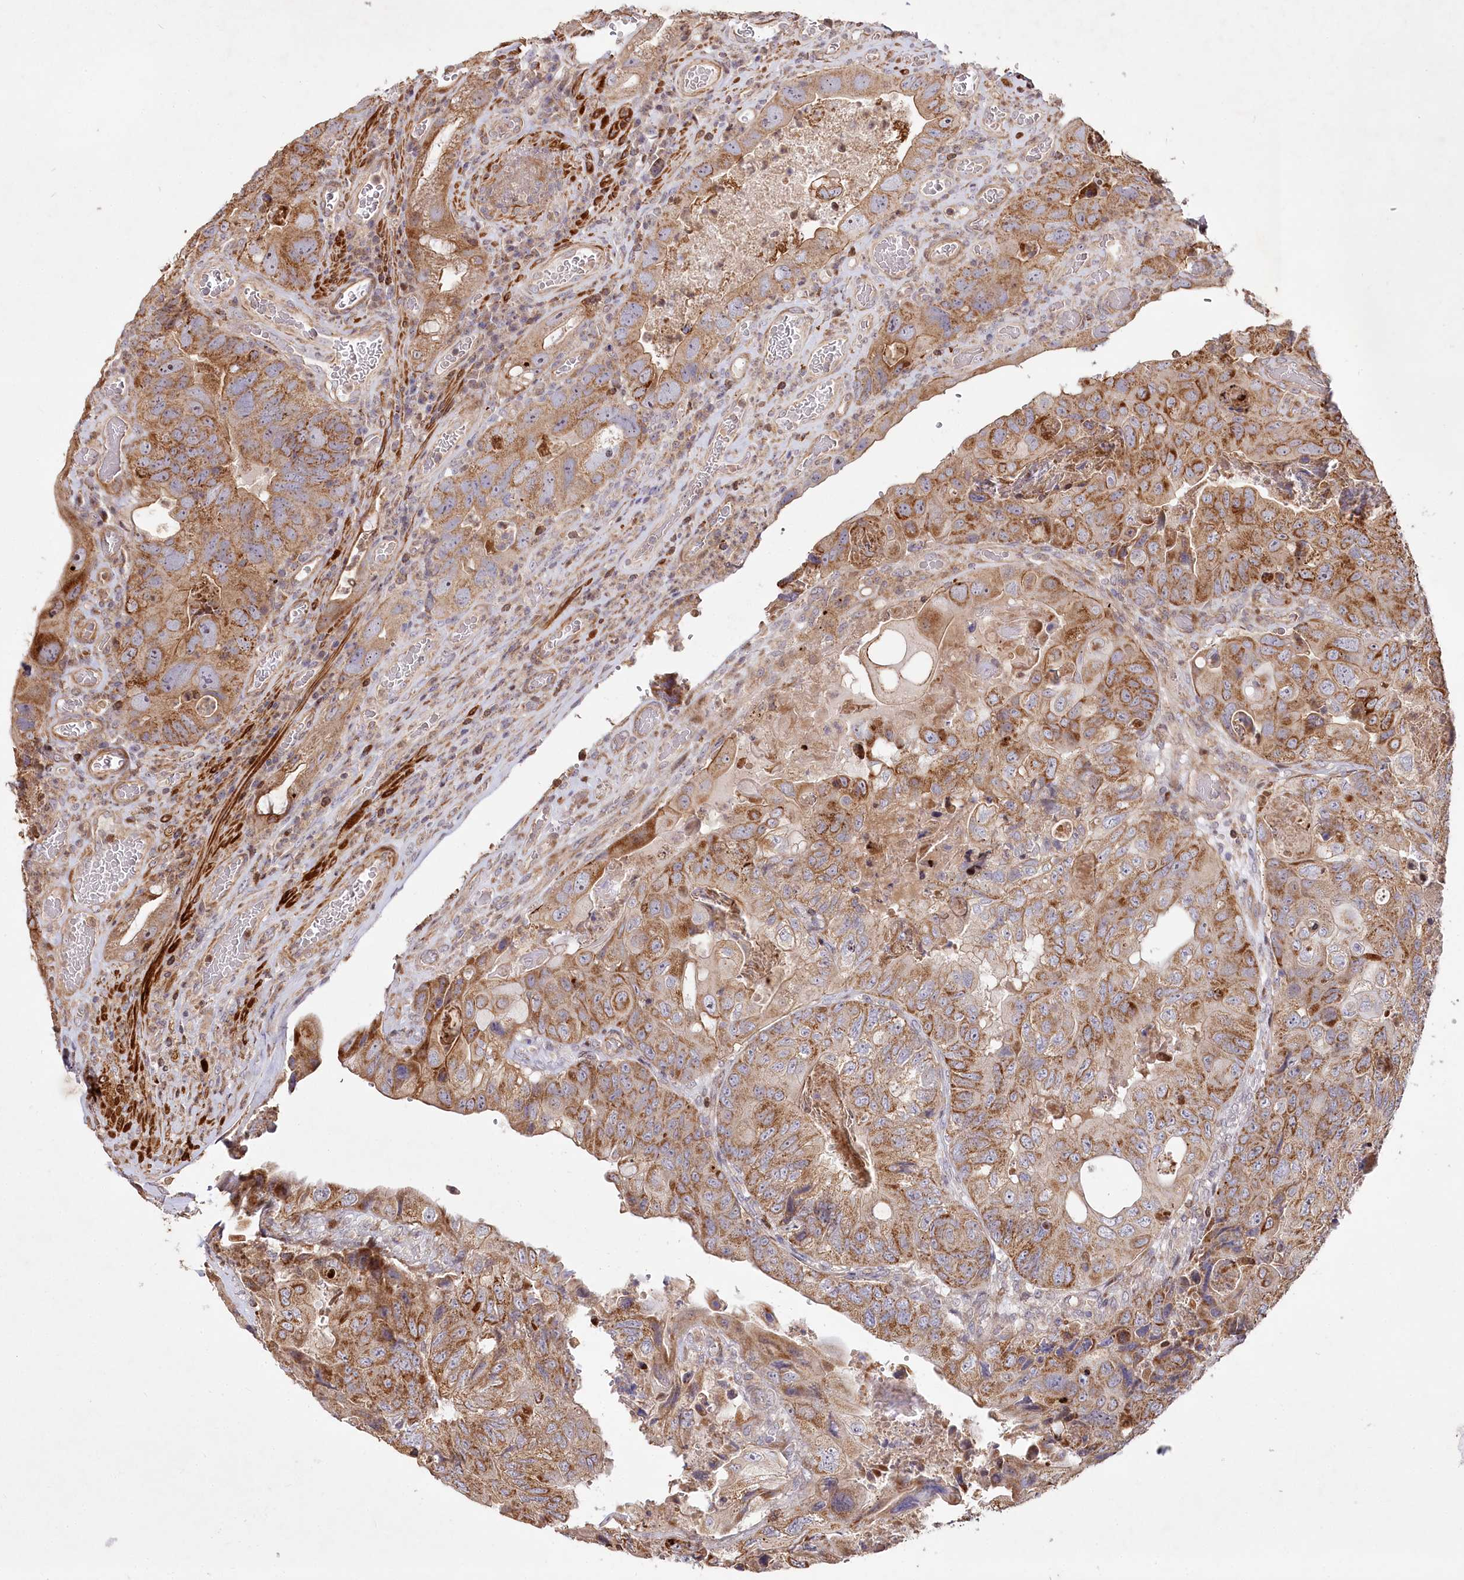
{"staining": {"intensity": "moderate", "quantity": ">75%", "location": "cytoplasmic/membranous"}, "tissue": "colorectal cancer", "cell_type": "Tumor cells", "image_type": "cancer", "snomed": [{"axis": "morphology", "description": "Adenocarcinoma, NOS"}, {"axis": "topography", "description": "Rectum"}], "caption": "This image displays colorectal cancer stained with IHC to label a protein in brown. The cytoplasmic/membranous of tumor cells show moderate positivity for the protein. Nuclei are counter-stained blue.", "gene": "PSTK", "patient": {"sex": "male", "age": 63}}